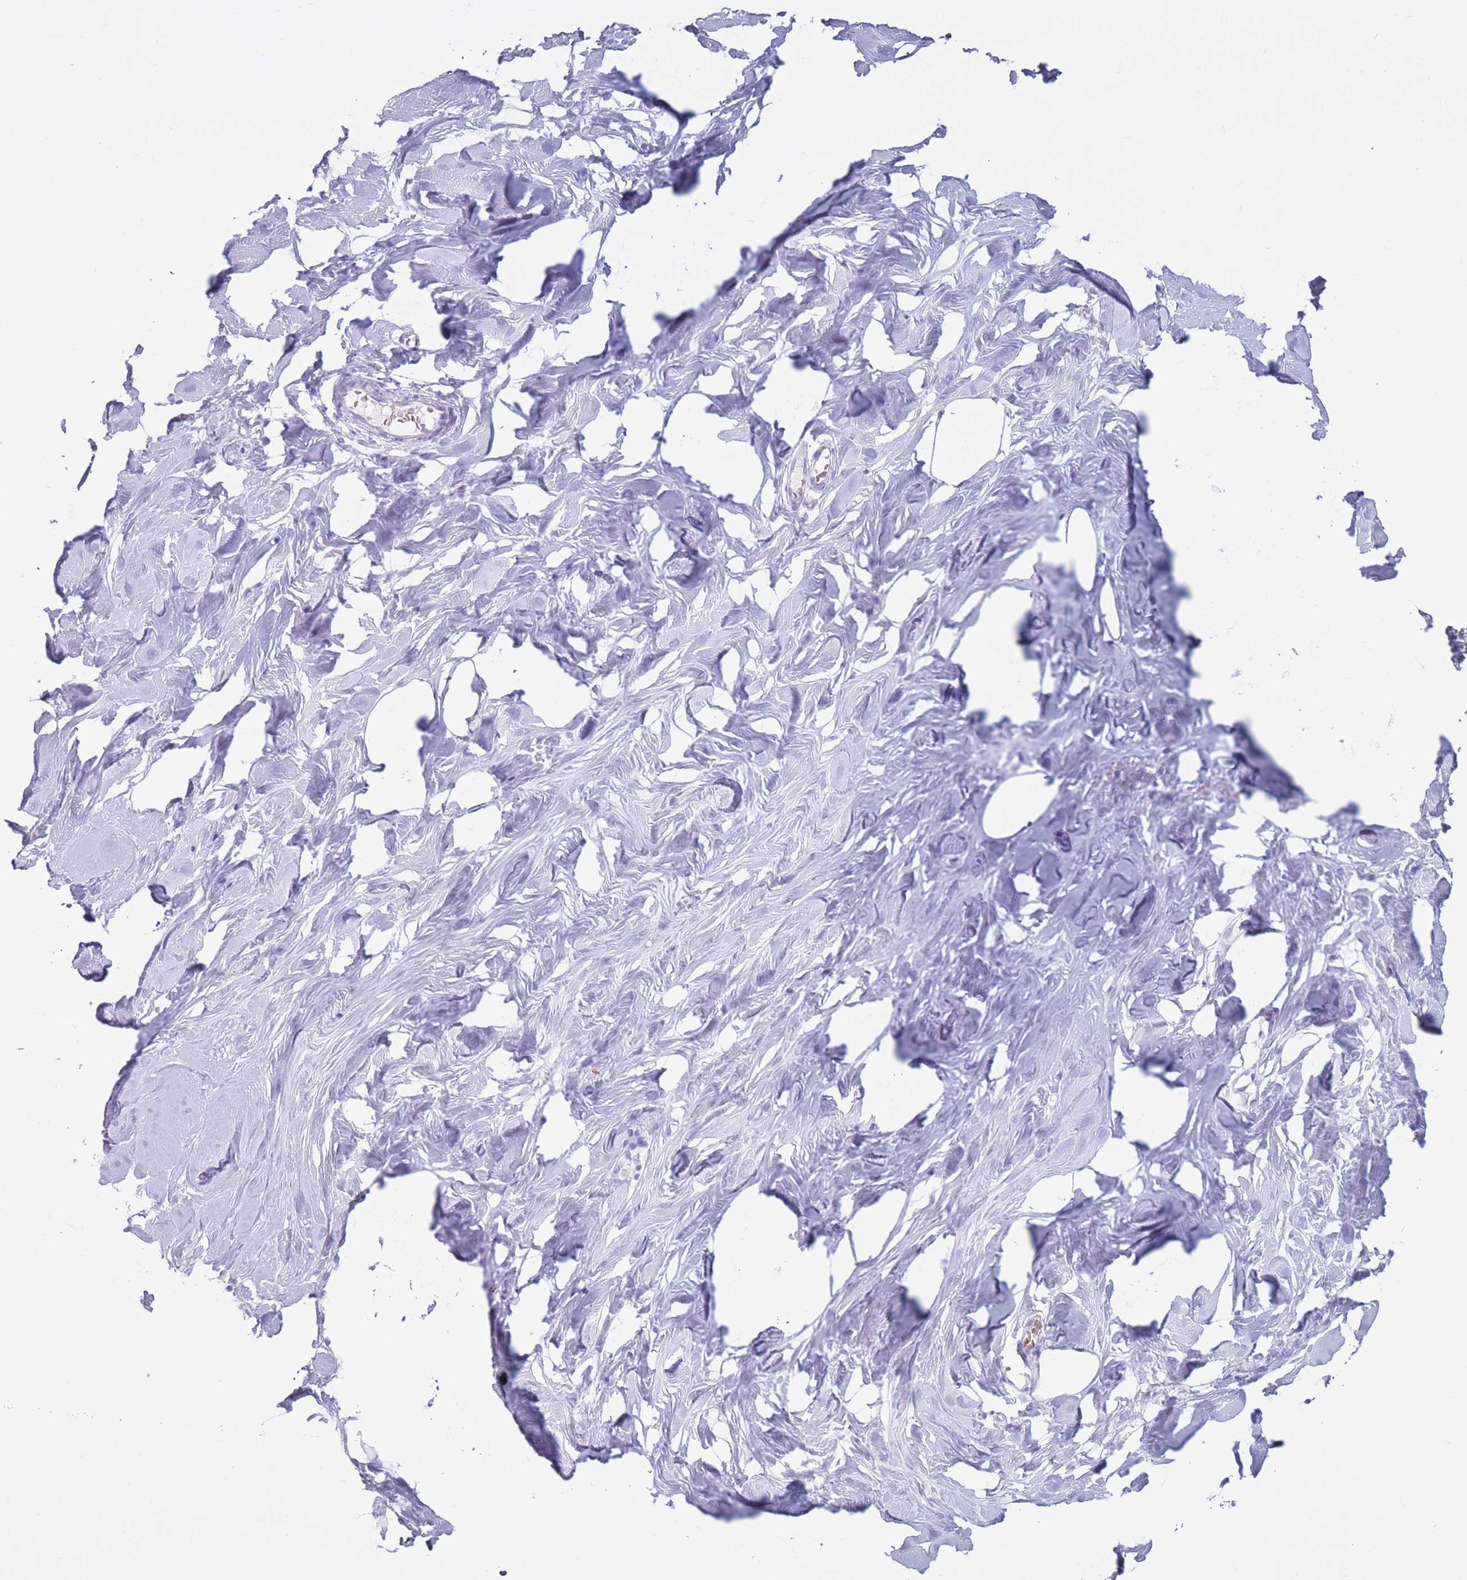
{"staining": {"intensity": "negative", "quantity": "none", "location": "none"}, "tissue": "breast", "cell_type": "Adipocytes", "image_type": "normal", "snomed": [{"axis": "morphology", "description": "Normal tissue, NOS"}, {"axis": "topography", "description": "Breast"}], "caption": "There is no significant staining in adipocytes of breast. Brightfield microscopy of IHC stained with DAB (3,3'-diaminobenzidine) (brown) and hematoxylin (blue), captured at high magnification.", "gene": "OR7C1", "patient": {"sex": "female", "age": 27}}